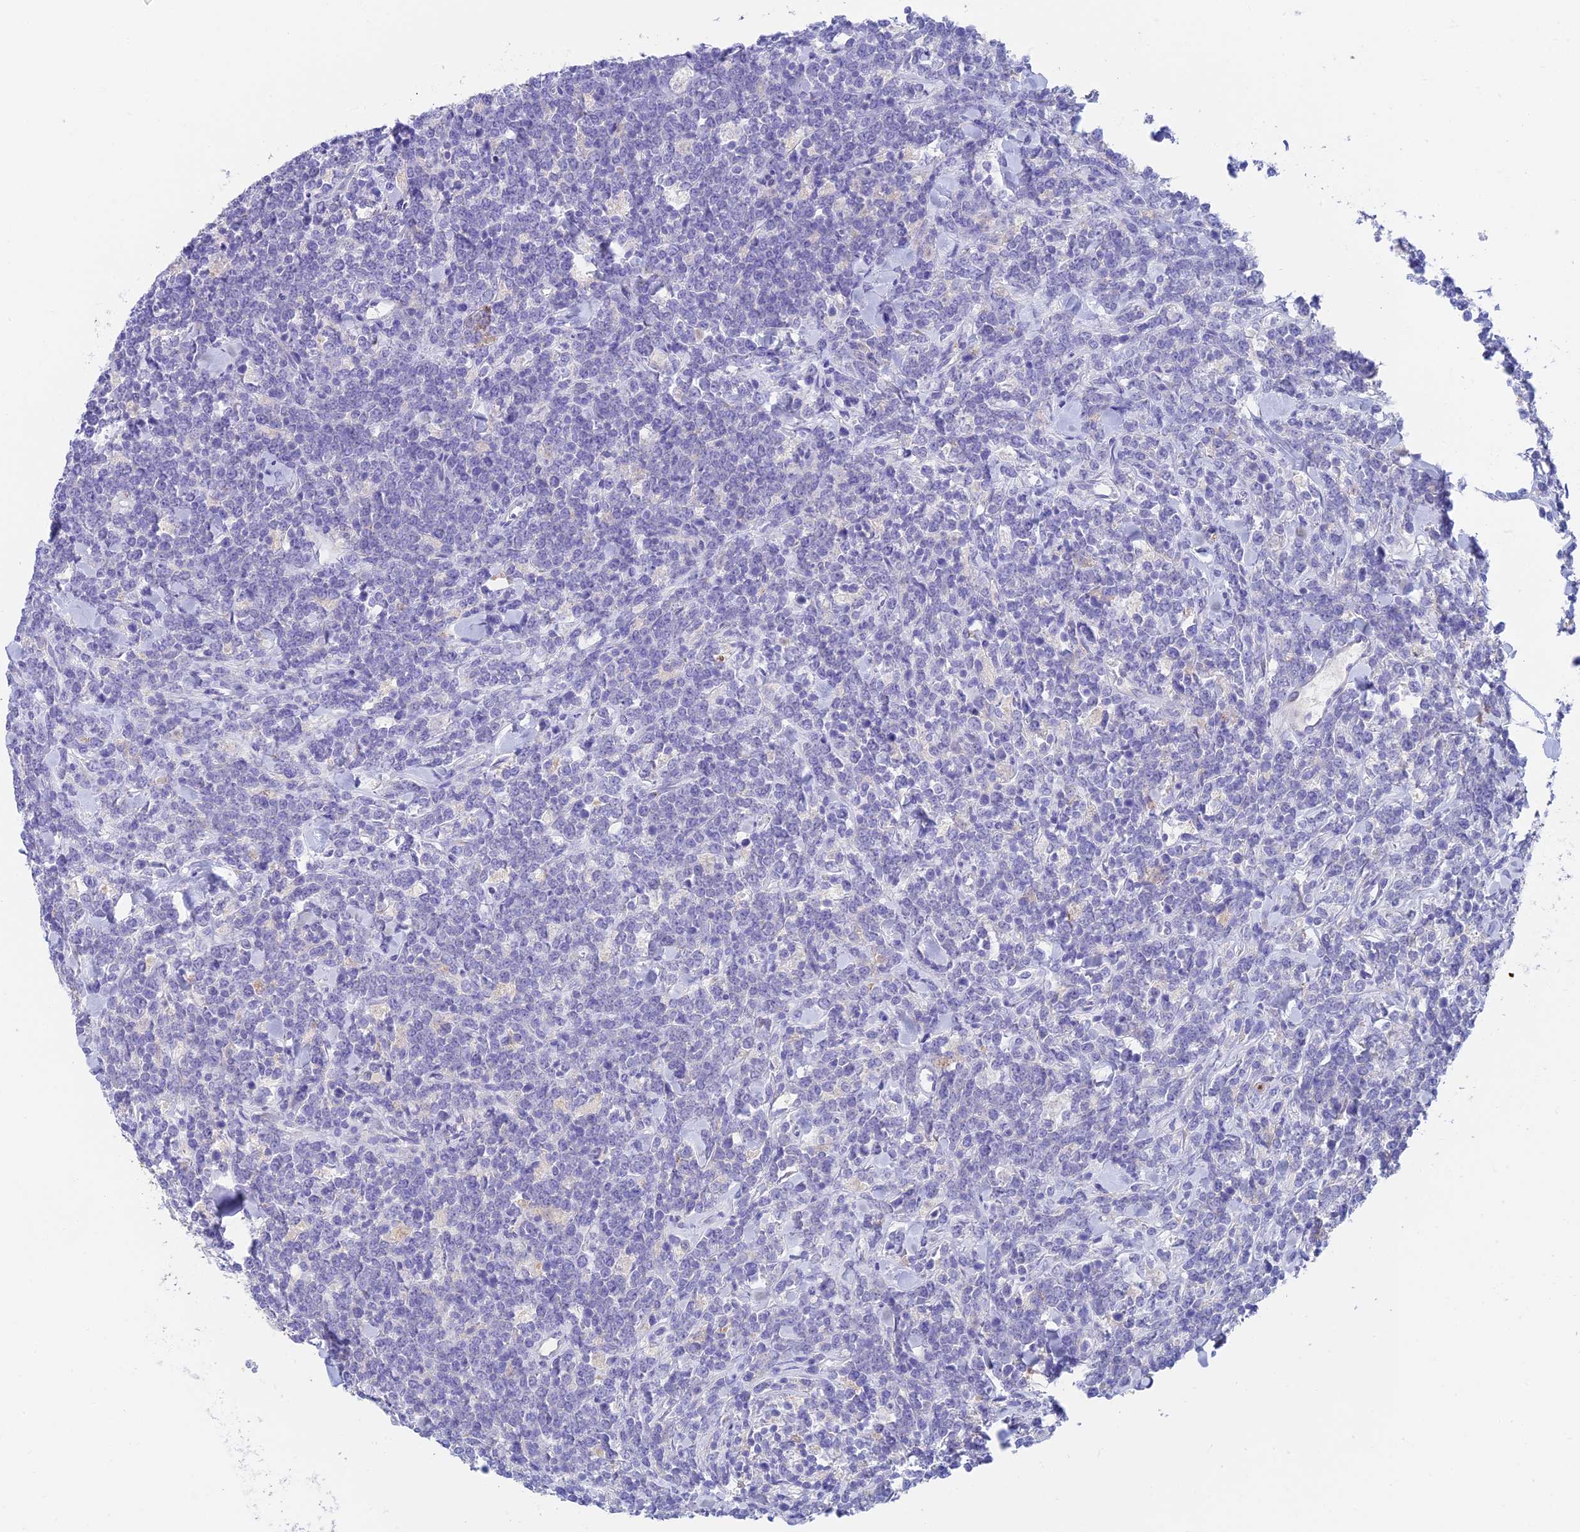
{"staining": {"intensity": "negative", "quantity": "none", "location": "none"}, "tissue": "lymphoma", "cell_type": "Tumor cells", "image_type": "cancer", "snomed": [{"axis": "morphology", "description": "Malignant lymphoma, non-Hodgkin's type, High grade"}, {"axis": "topography", "description": "Small intestine"}], "caption": "High power microscopy micrograph of an immunohistochemistry (IHC) image of lymphoma, revealing no significant expression in tumor cells.", "gene": "ADAMTS13", "patient": {"sex": "male", "age": 8}}